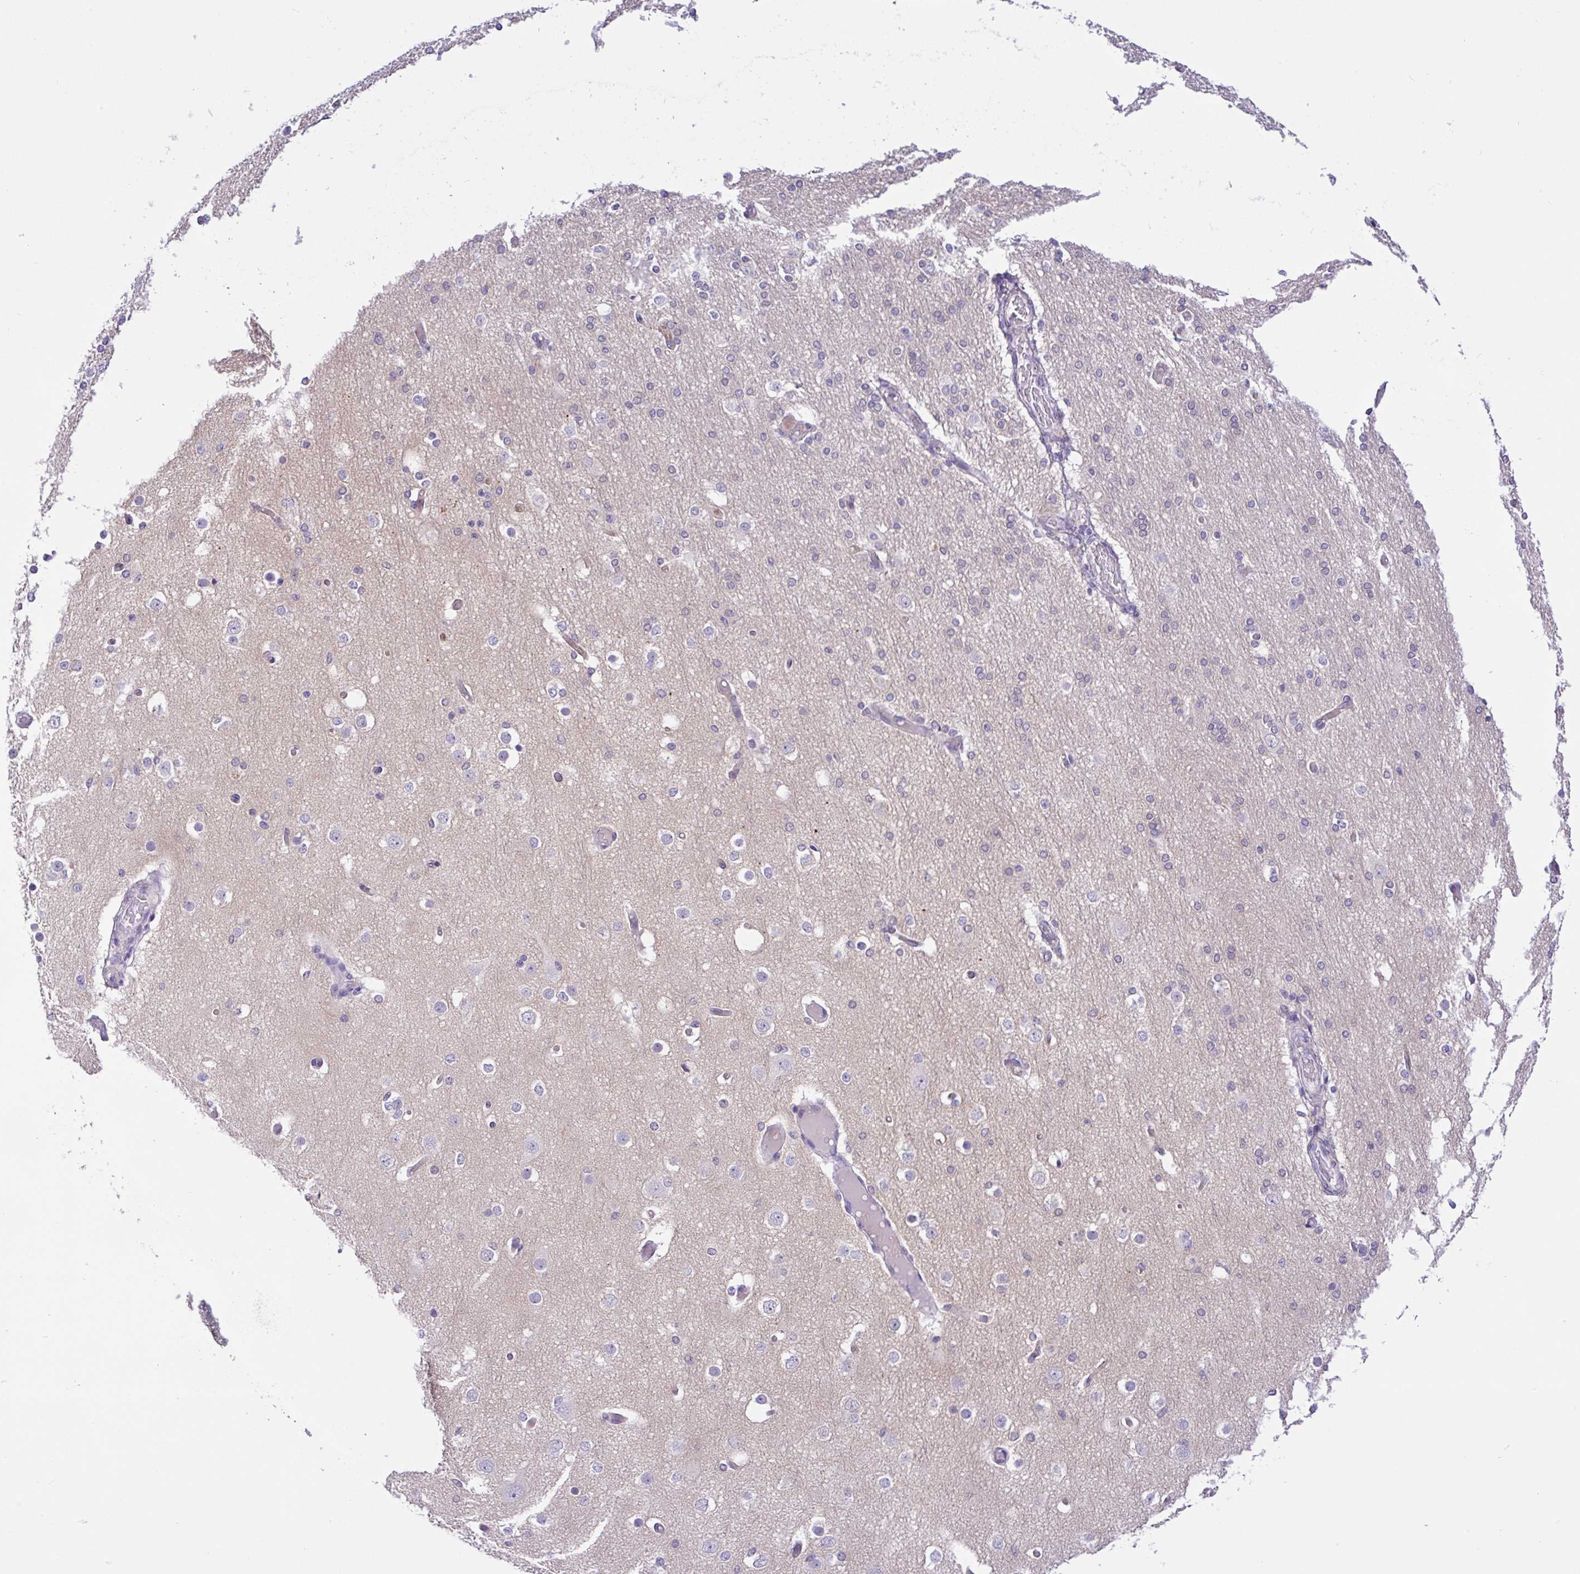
{"staining": {"intensity": "negative", "quantity": "none", "location": "none"}, "tissue": "cerebral cortex", "cell_type": "Endothelial cells", "image_type": "normal", "snomed": [{"axis": "morphology", "description": "Normal tissue, NOS"}, {"axis": "morphology", "description": "Inflammation, NOS"}, {"axis": "topography", "description": "Cerebral cortex"}], "caption": "Immunohistochemistry photomicrograph of normal human cerebral cortex stained for a protein (brown), which demonstrates no staining in endothelial cells.", "gene": "ANO4", "patient": {"sex": "male", "age": 6}}